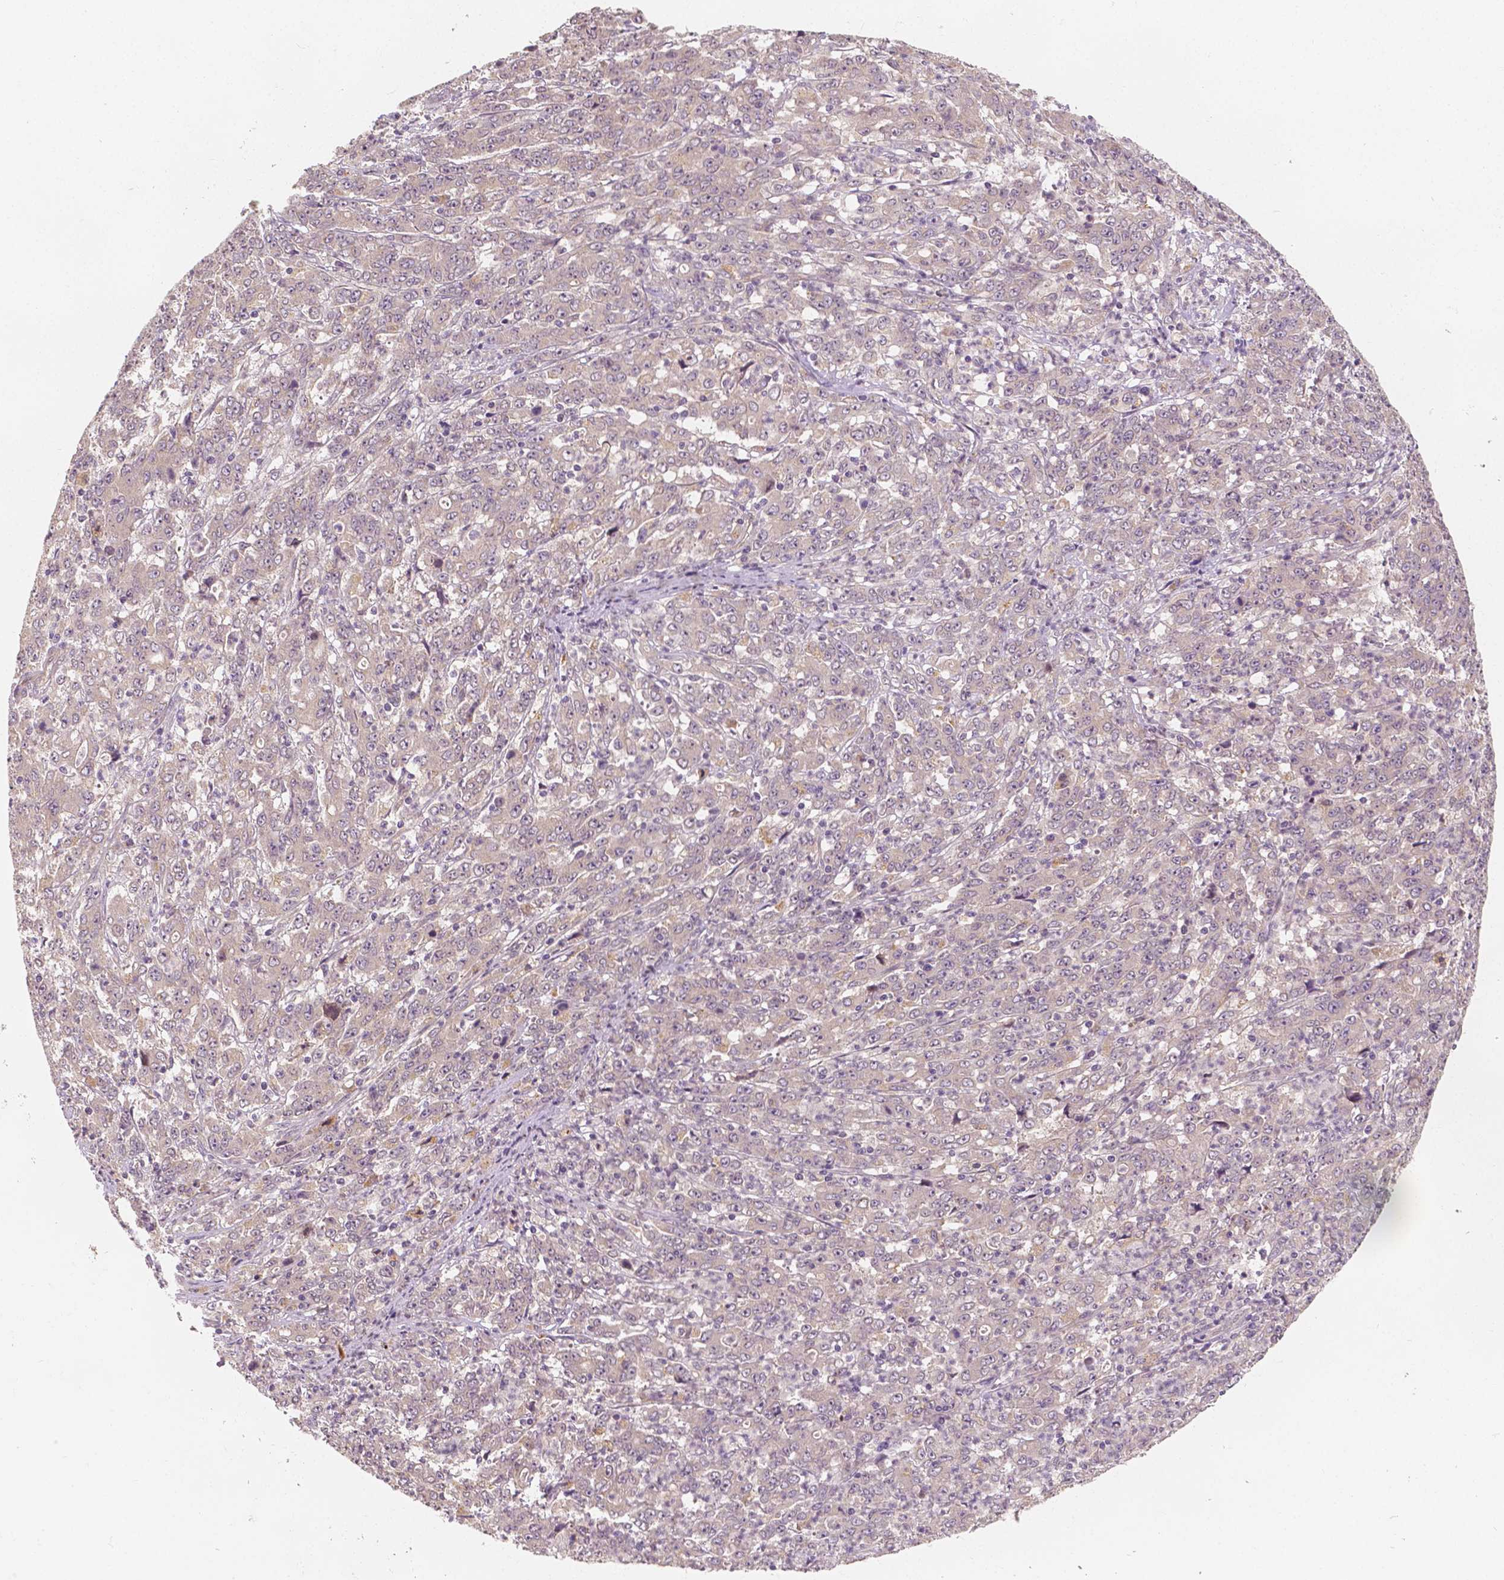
{"staining": {"intensity": "negative", "quantity": "none", "location": "none"}, "tissue": "stomach cancer", "cell_type": "Tumor cells", "image_type": "cancer", "snomed": [{"axis": "morphology", "description": "Adenocarcinoma, NOS"}, {"axis": "topography", "description": "Stomach, lower"}], "caption": "Protein analysis of stomach cancer reveals no significant positivity in tumor cells.", "gene": "SNX12", "patient": {"sex": "female", "age": 71}}